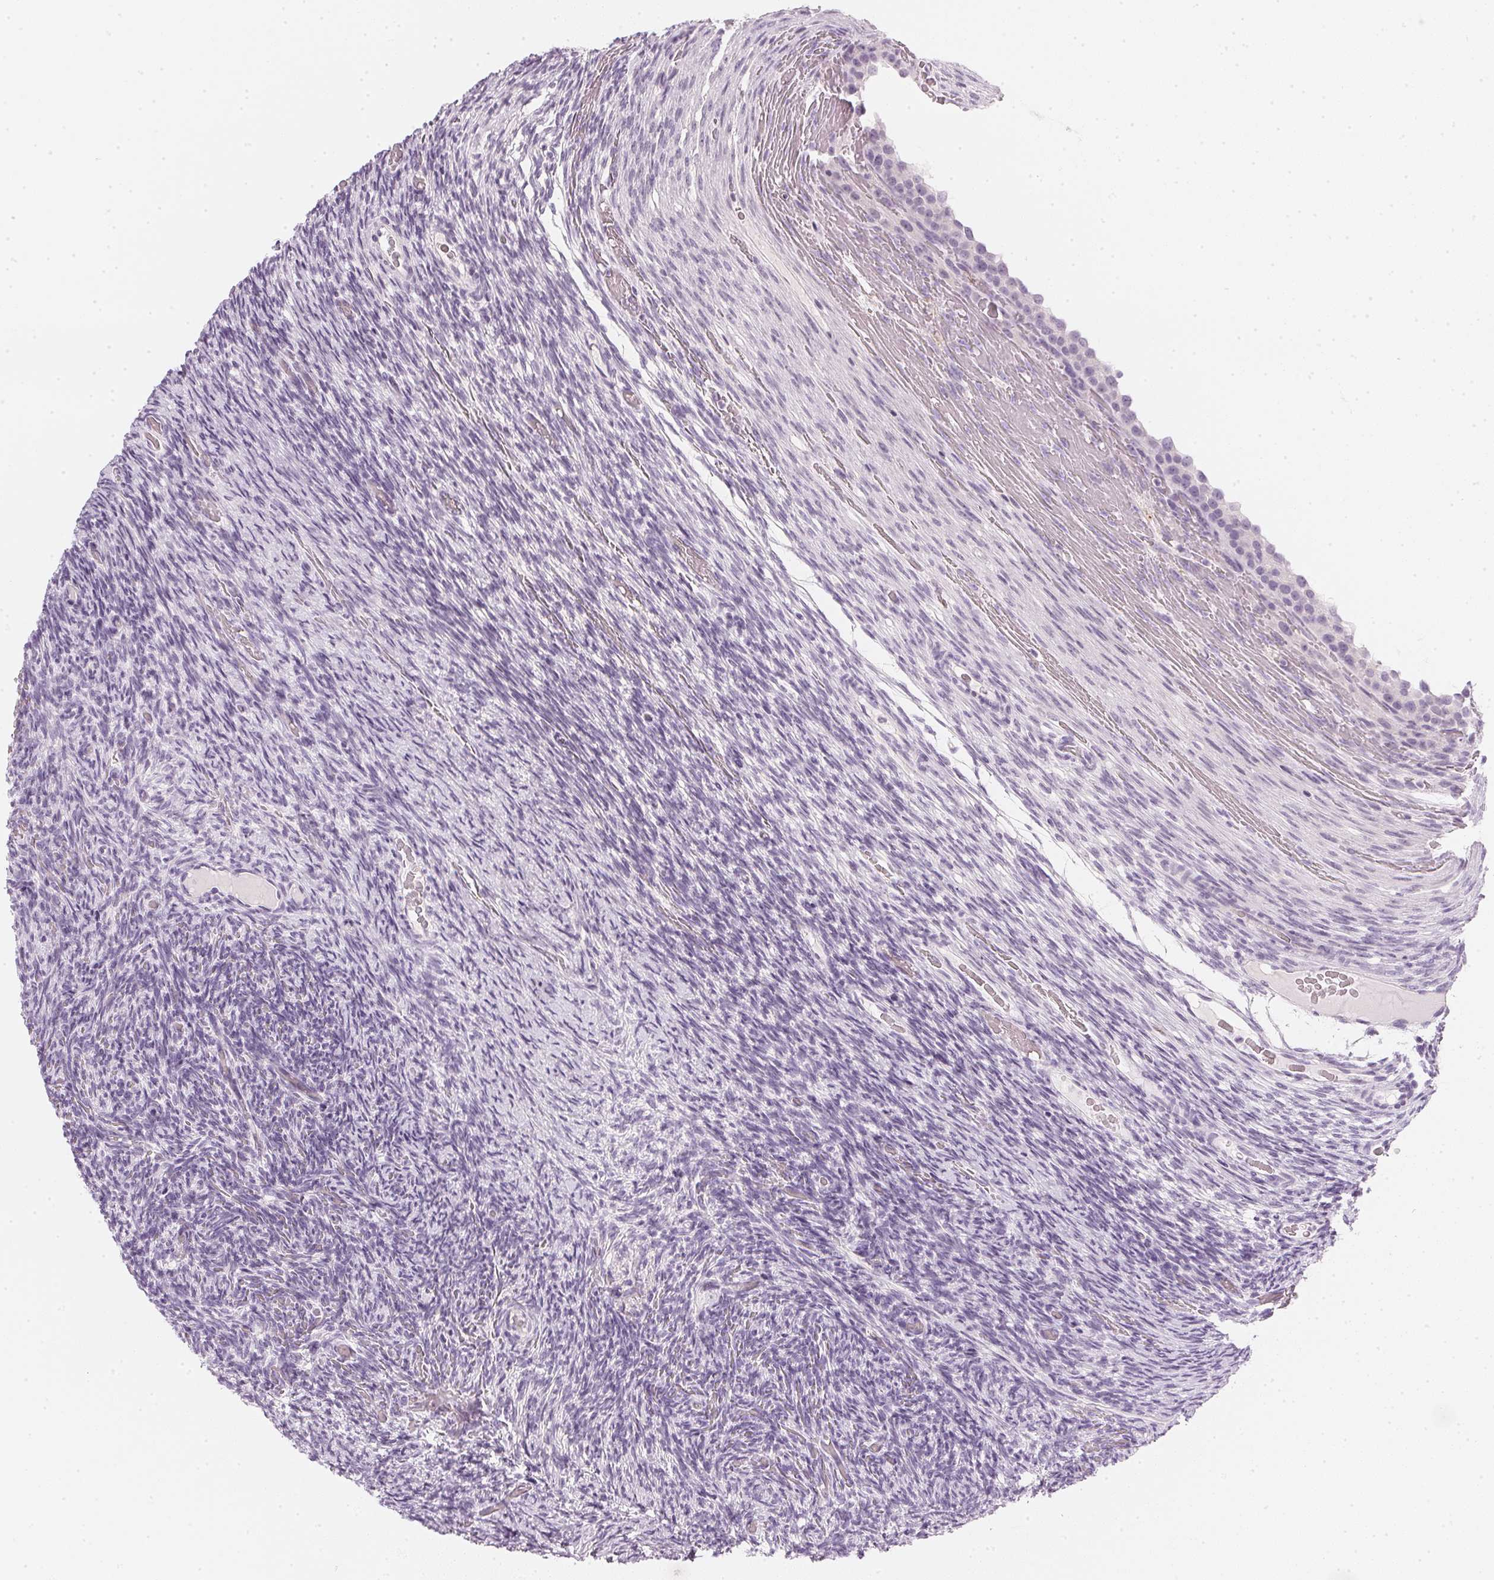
{"staining": {"intensity": "negative", "quantity": "none", "location": "none"}, "tissue": "ovary", "cell_type": "Ovarian stroma cells", "image_type": "normal", "snomed": [{"axis": "morphology", "description": "Normal tissue, NOS"}, {"axis": "topography", "description": "Ovary"}], "caption": "The image exhibits no significant positivity in ovarian stroma cells of ovary.", "gene": "CHST4", "patient": {"sex": "female", "age": 34}}